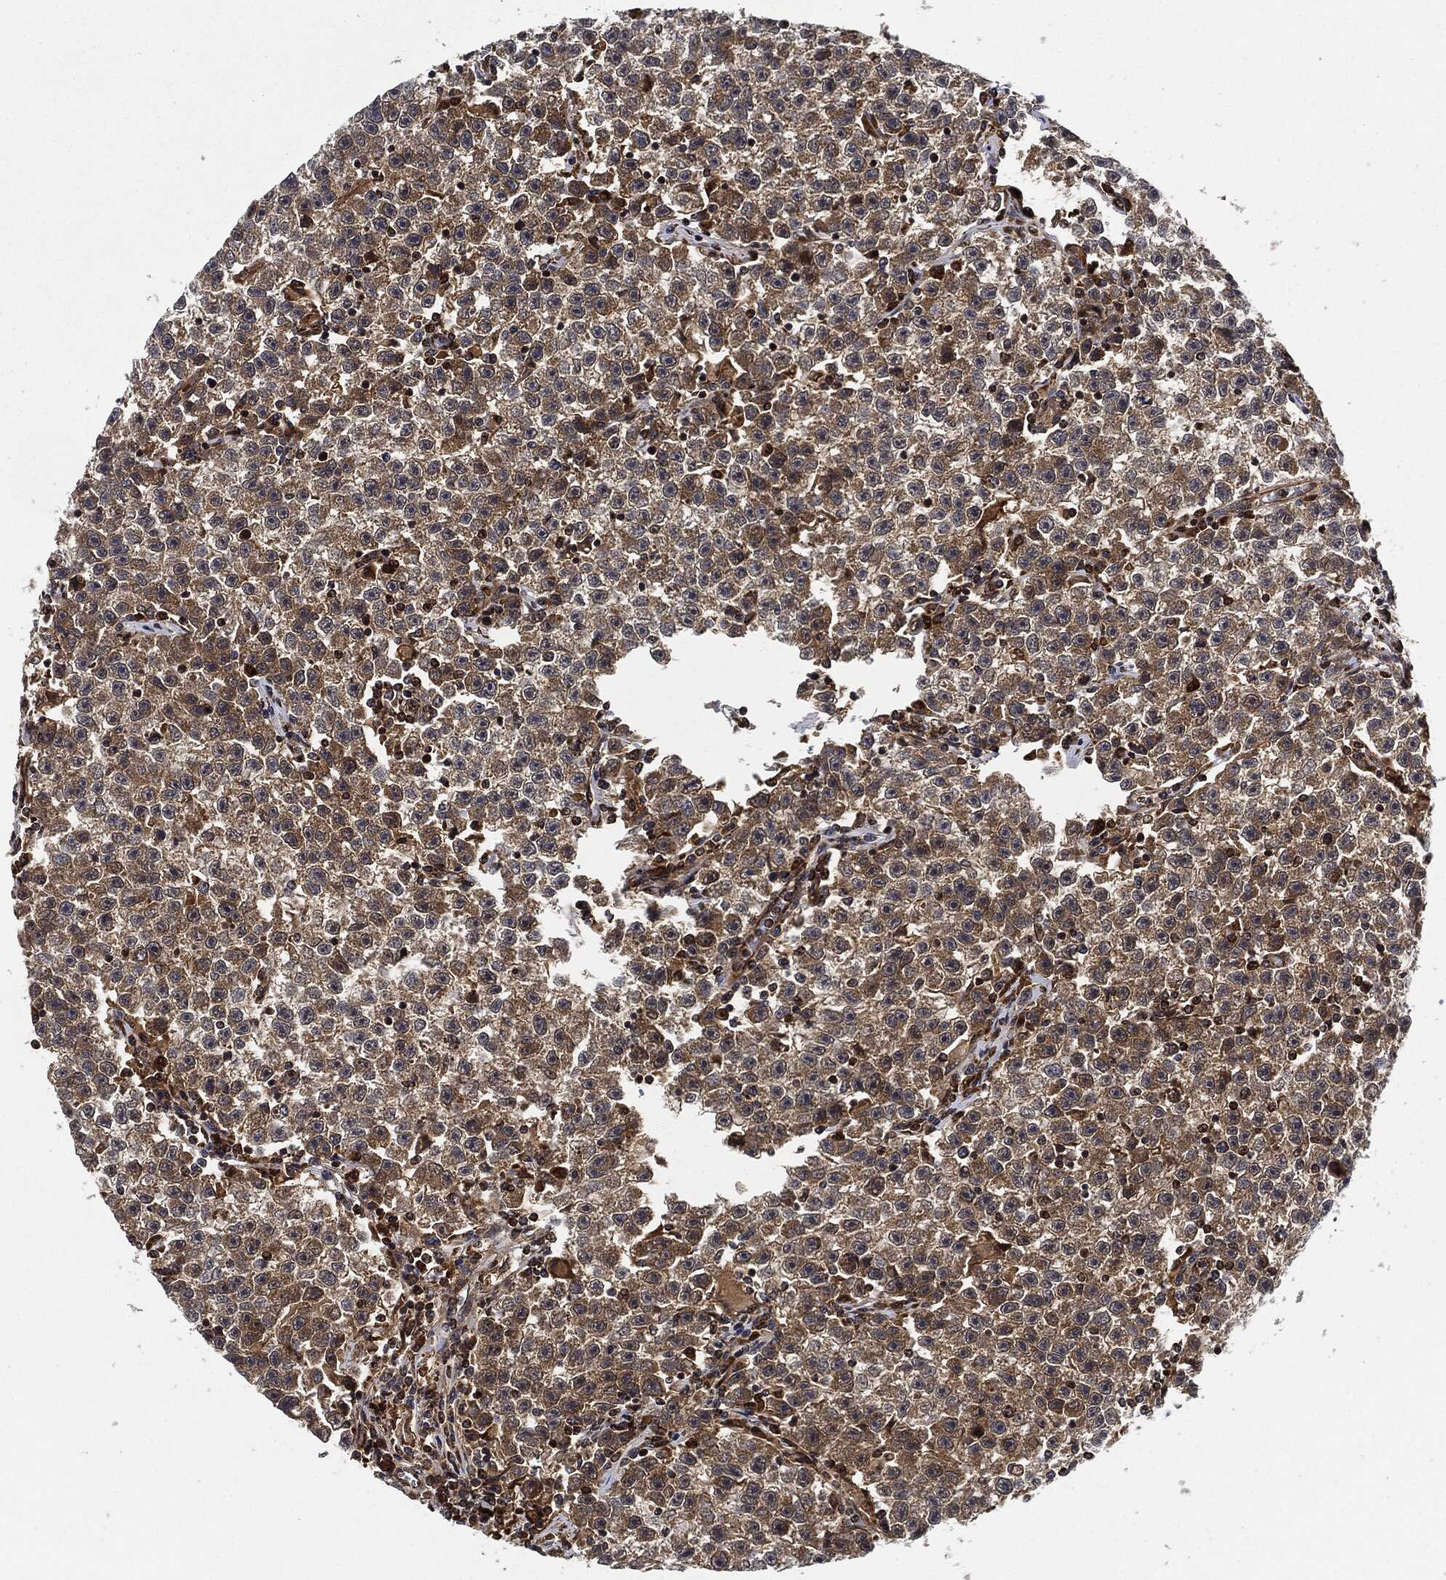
{"staining": {"intensity": "moderate", "quantity": ">75%", "location": "cytoplasmic/membranous"}, "tissue": "testis cancer", "cell_type": "Tumor cells", "image_type": "cancer", "snomed": [{"axis": "morphology", "description": "Seminoma, NOS"}, {"axis": "topography", "description": "Testis"}], "caption": "Immunohistochemical staining of human testis cancer reveals medium levels of moderate cytoplasmic/membranous expression in about >75% of tumor cells.", "gene": "RNASEL", "patient": {"sex": "male", "age": 22}}